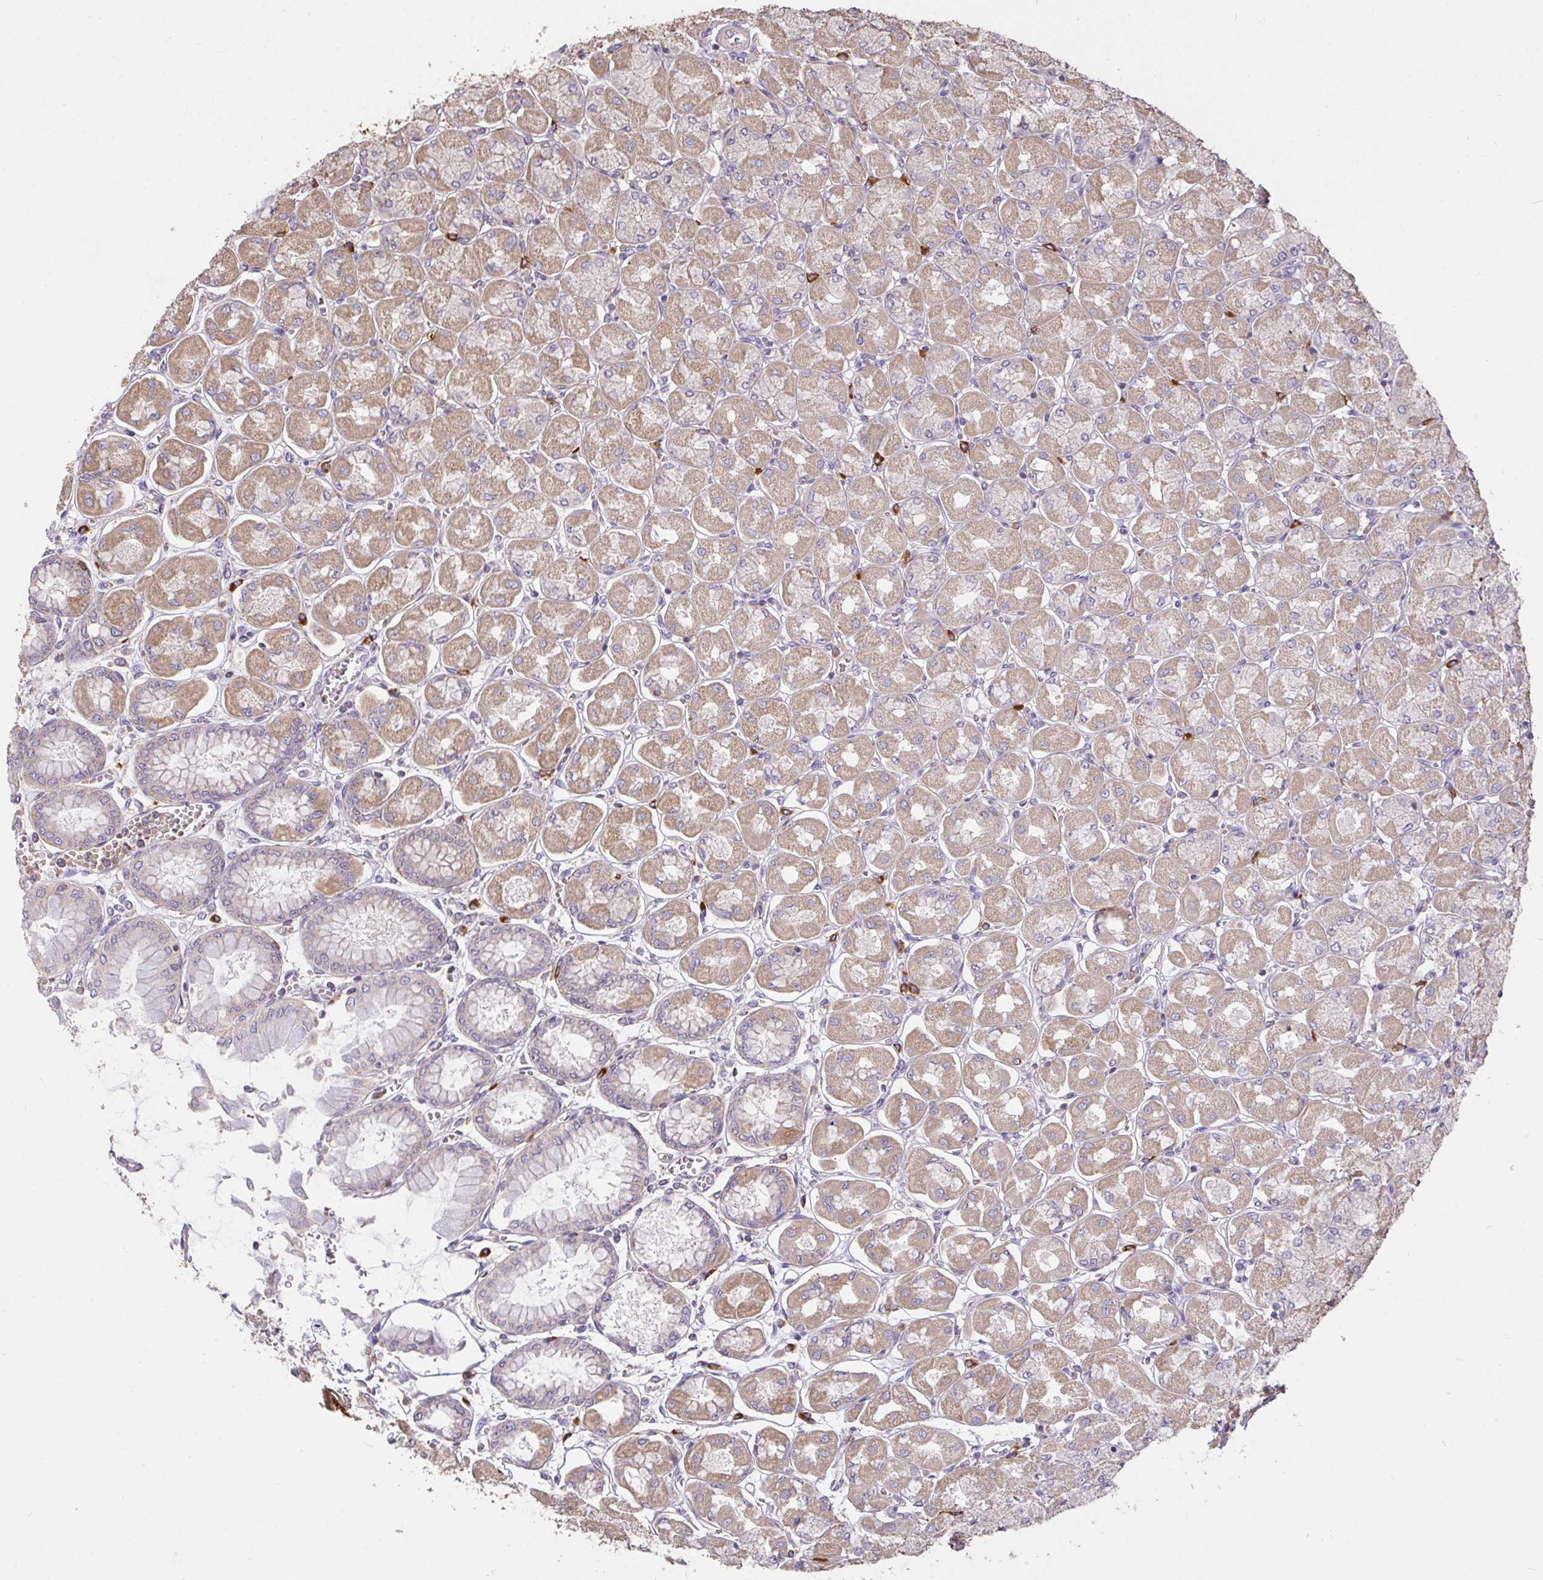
{"staining": {"intensity": "moderate", "quantity": "25%-75%", "location": "cytoplasmic/membranous"}, "tissue": "stomach", "cell_type": "Glandular cells", "image_type": "normal", "snomed": [{"axis": "morphology", "description": "Normal tissue, NOS"}, {"axis": "topography", "description": "Stomach, upper"}], "caption": "Human stomach stained for a protein (brown) shows moderate cytoplasmic/membranous positive positivity in approximately 25%-75% of glandular cells.", "gene": "FCER1A", "patient": {"sex": "female", "age": 56}}